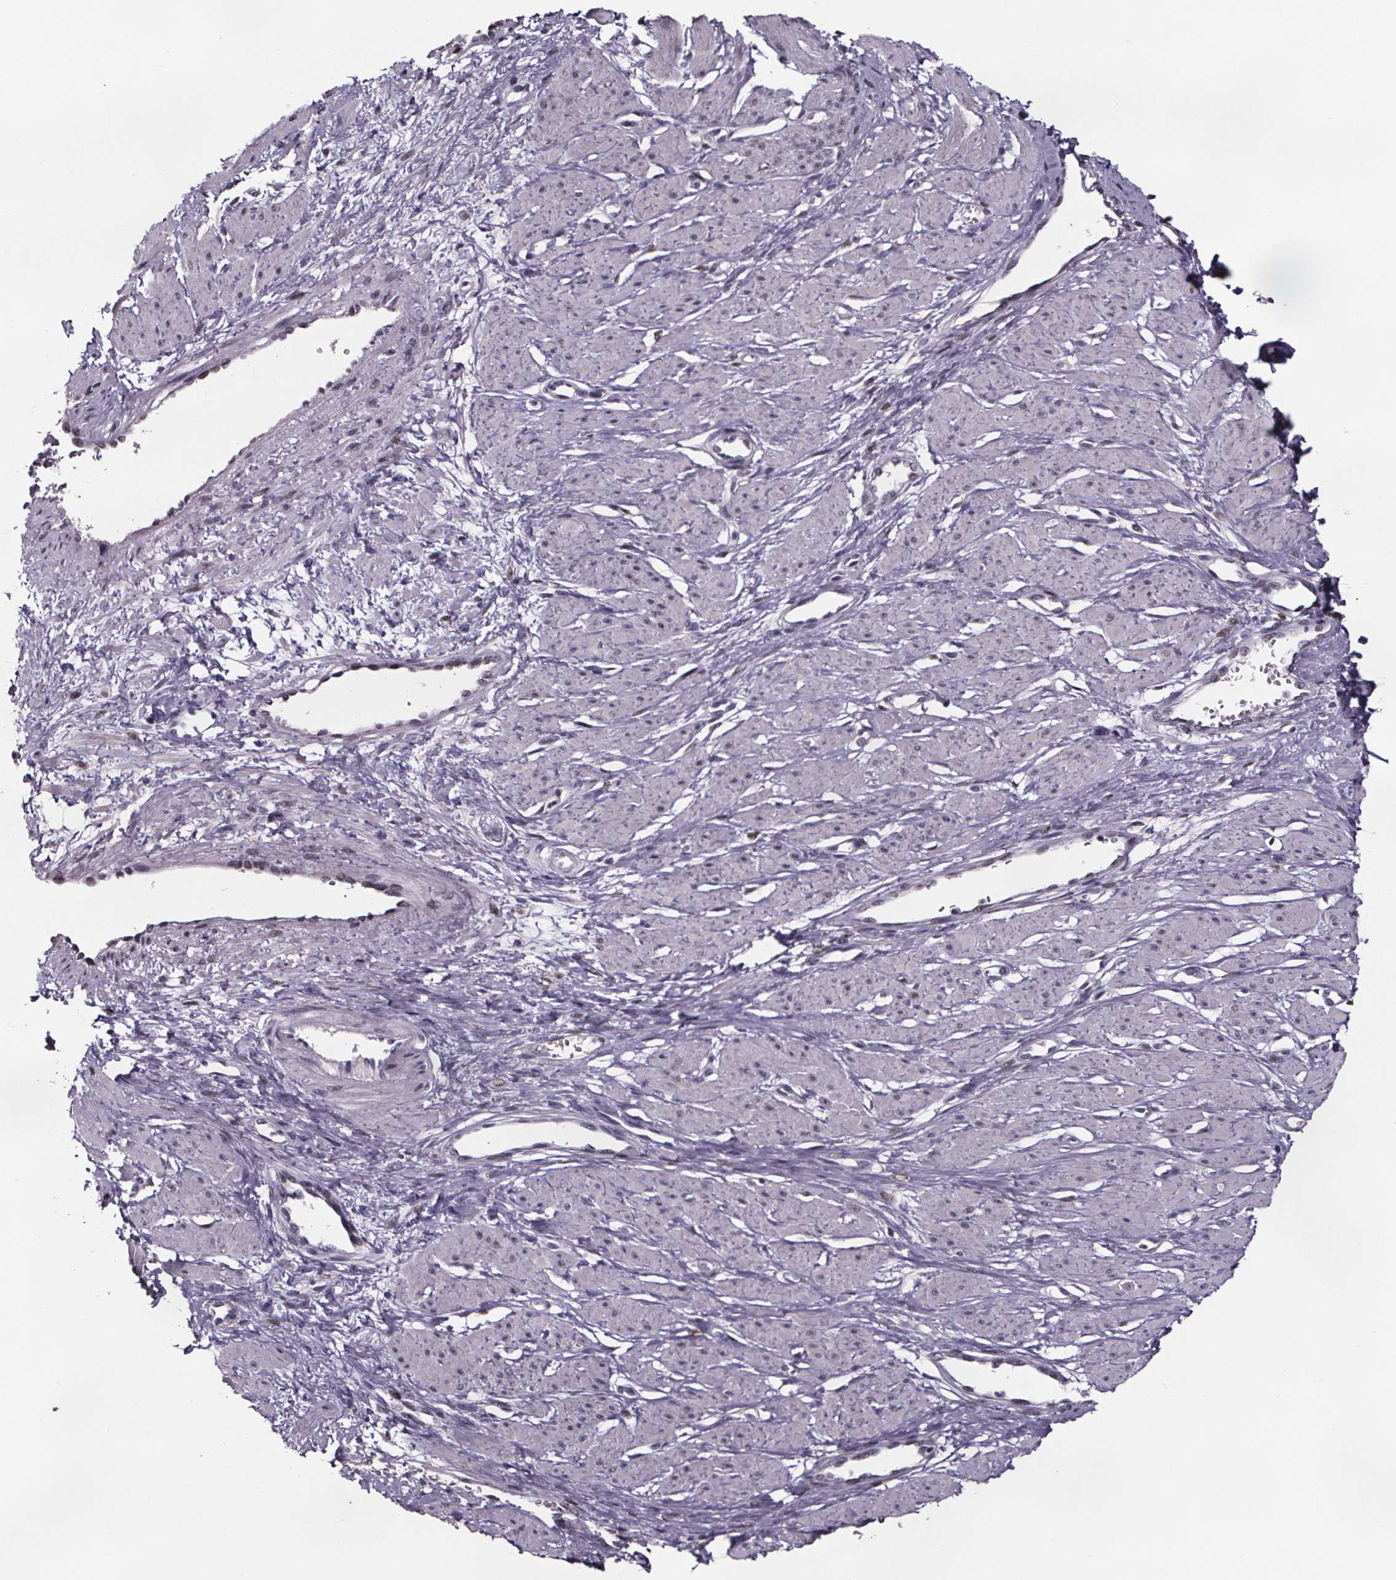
{"staining": {"intensity": "weak", "quantity": "<25%", "location": "nuclear"}, "tissue": "smooth muscle", "cell_type": "Smooth muscle cells", "image_type": "normal", "snomed": [{"axis": "morphology", "description": "Normal tissue, NOS"}, {"axis": "topography", "description": "Smooth muscle"}, {"axis": "topography", "description": "Uterus"}], "caption": "This is an IHC image of unremarkable smooth muscle. There is no staining in smooth muscle cells.", "gene": "AR", "patient": {"sex": "female", "age": 39}}